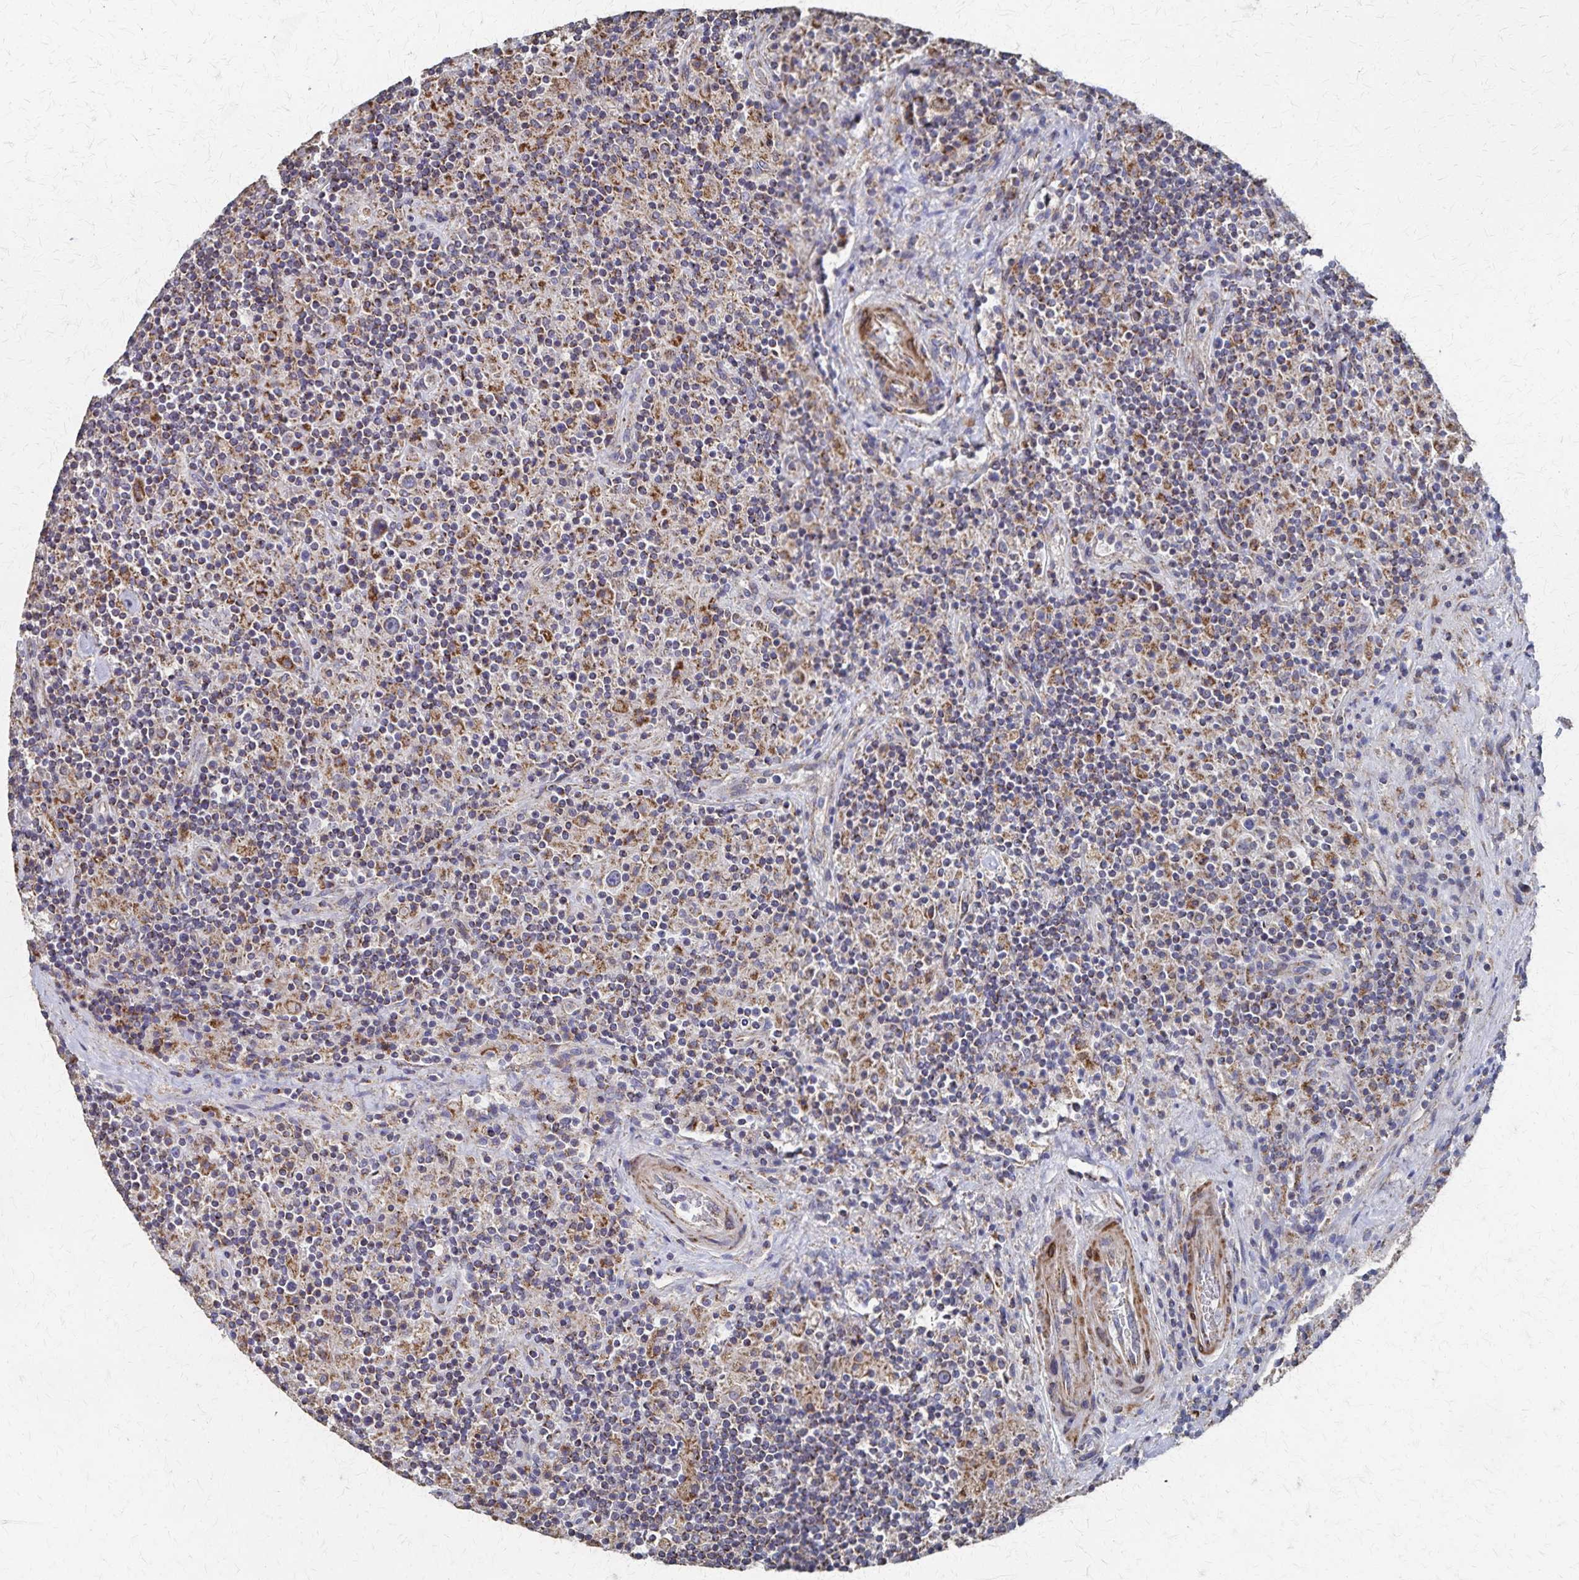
{"staining": {"intensity": "moderate", "quantity": "<25%", "location": "cytoplasmic/membranous"}, "tissue": "lymphoma", "cell_type": "Tumor cells", "image_type": "cancer", "snomed": [{"axis": "morphology", "description": "Hodgkin's disease, NOS"}, {"axis": "topography", "description": "Lymph node"}], "caption": "DAB (3,3'-diaminobenzidine) immunohistochemical staining of lymphoma shows moderate cytoplasmic/membranous protein staining in about <25% of tumor cells. Using DAB (brown) and hematoxylin (blue) stains, captured at high magnification using brightfield microscopy.", "gene": "PGAP2", "patient": {"sex": "male", "age": 70}}